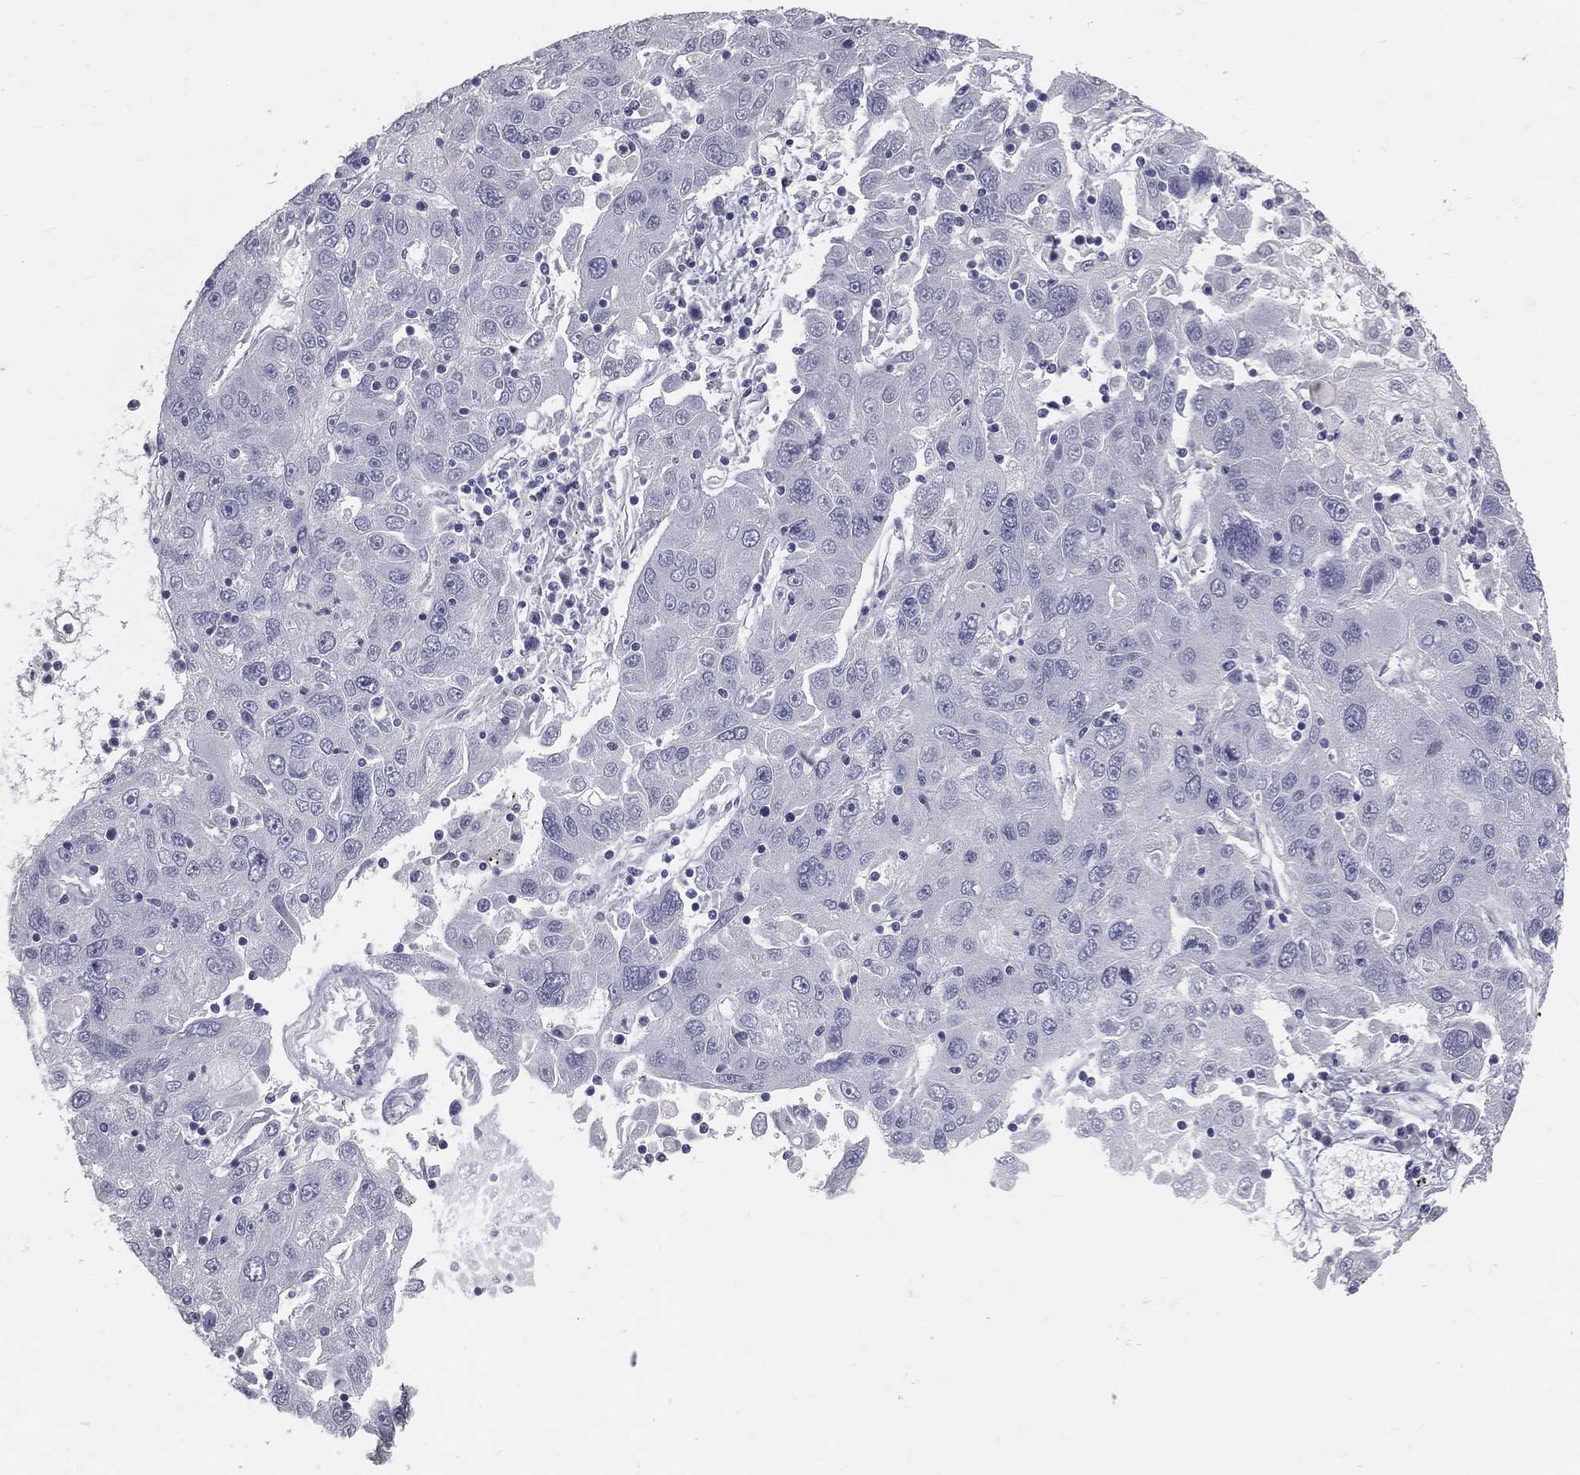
{"staining": {"intensity": "negative", "quantity": "none", "location": "none"}, "tissue": "stomach cancer", "cell_type": "Tumor cells", "image_type": "cancer", "snomed": [{"axis": "morphology", "description": "Adenocarcinoma, NOS"}, {"axis": "topography", "description": "Stomach"}], "caption": "IHC micrograph of human adenocarcinoma (stomach) stained for a protein (brown), which reveals no positivity in tumor cells.", "gene": "TFPI2", "patient": {"sex": "male", "age": 56}}